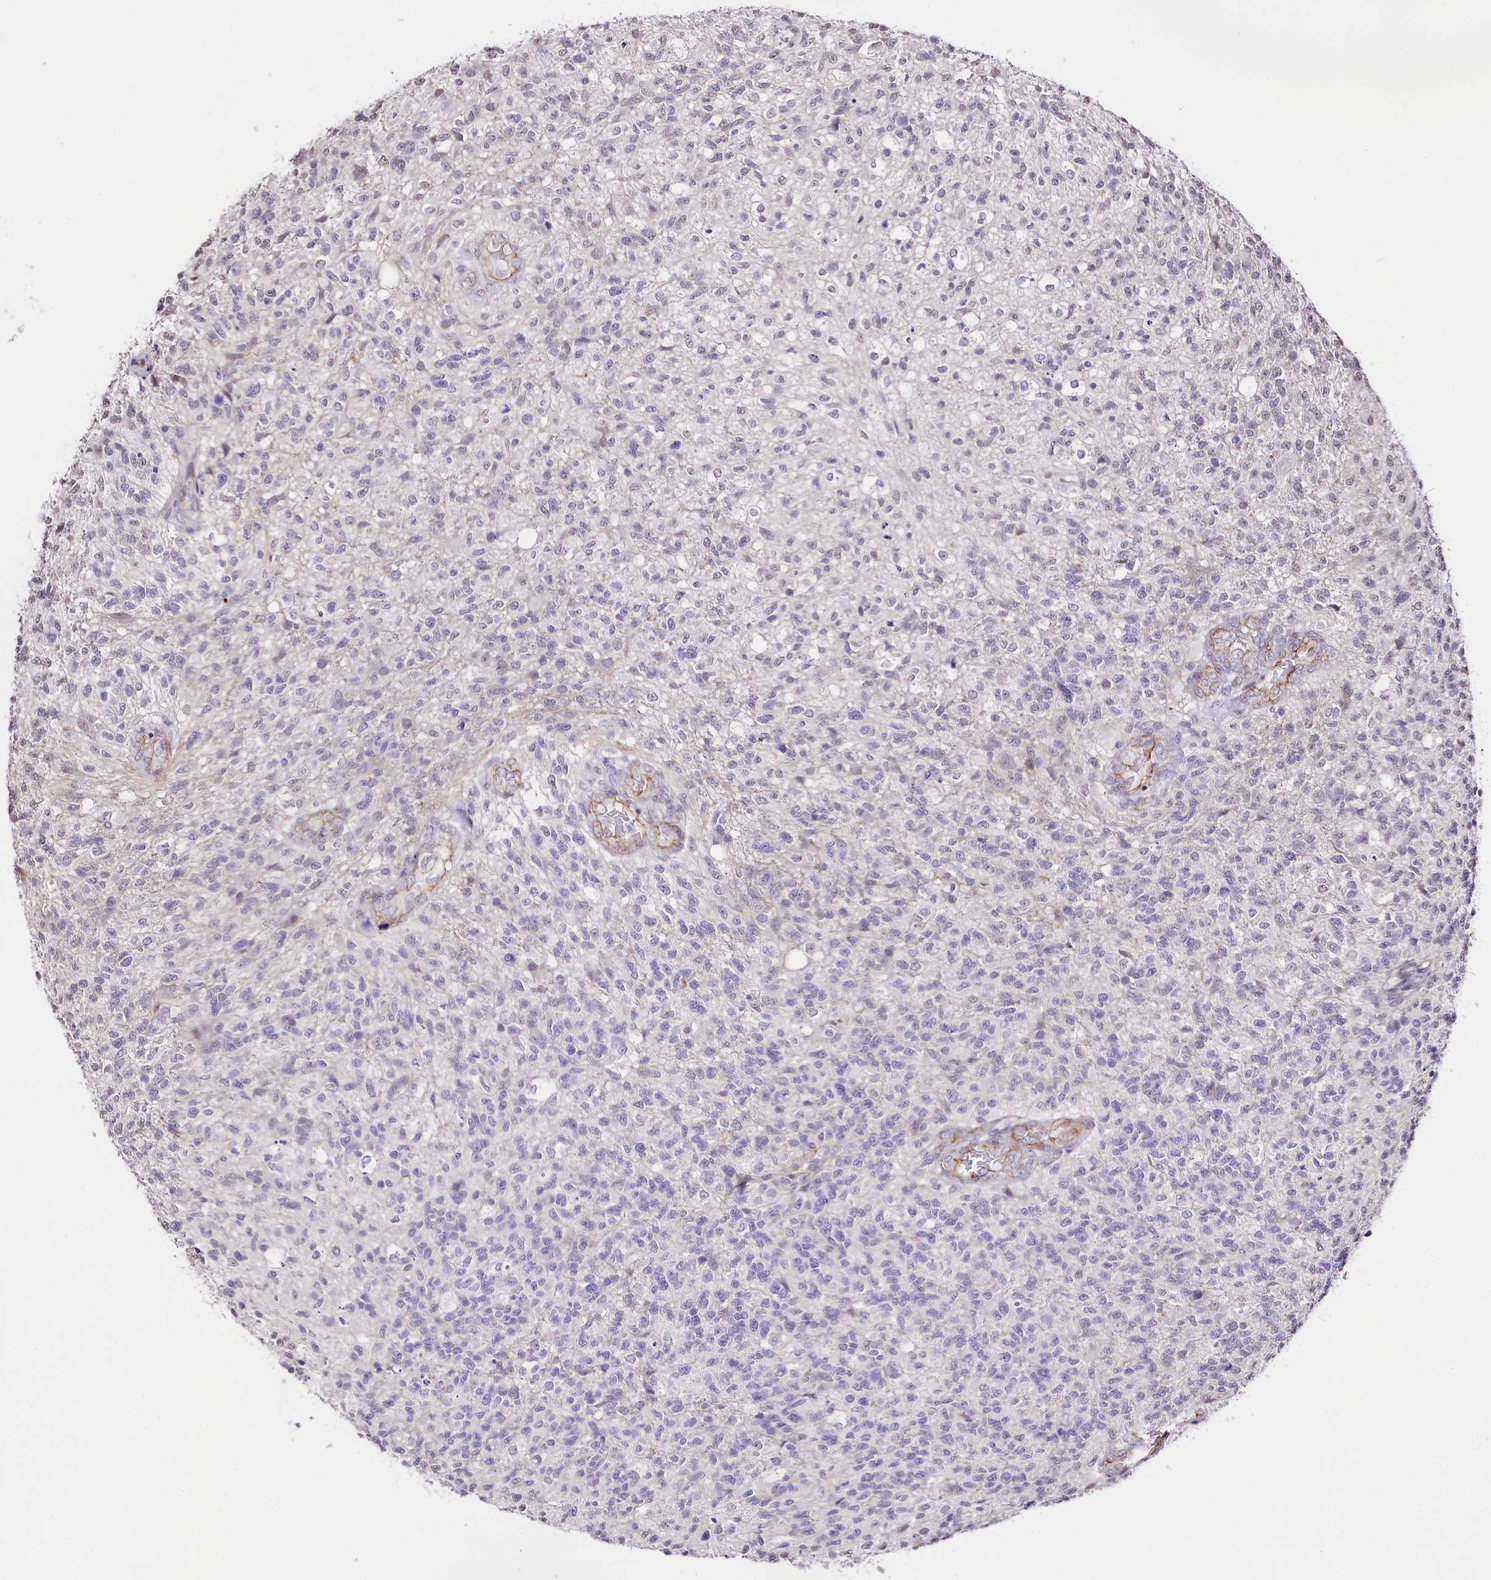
{"staining": {"intensity": "negative", "quantity": "none", "location": "none"}, "tissue": "glioma", "cell_type": "Tumor cells", "image_type": "cancer", "snomed": [{"axis": "morphology", "description": "Glioma, malignant, High grade"}, {"axis": "topography", "description": "Brain"}], "caption": "A high-resolution photomicrograph shows immunohistochemistry (IHC) staining of malignant glioma (high-grade), which displays no significant expression in tumor cells.", "gene": "ST7", "patient": {"sex": "male", "age": 56}}